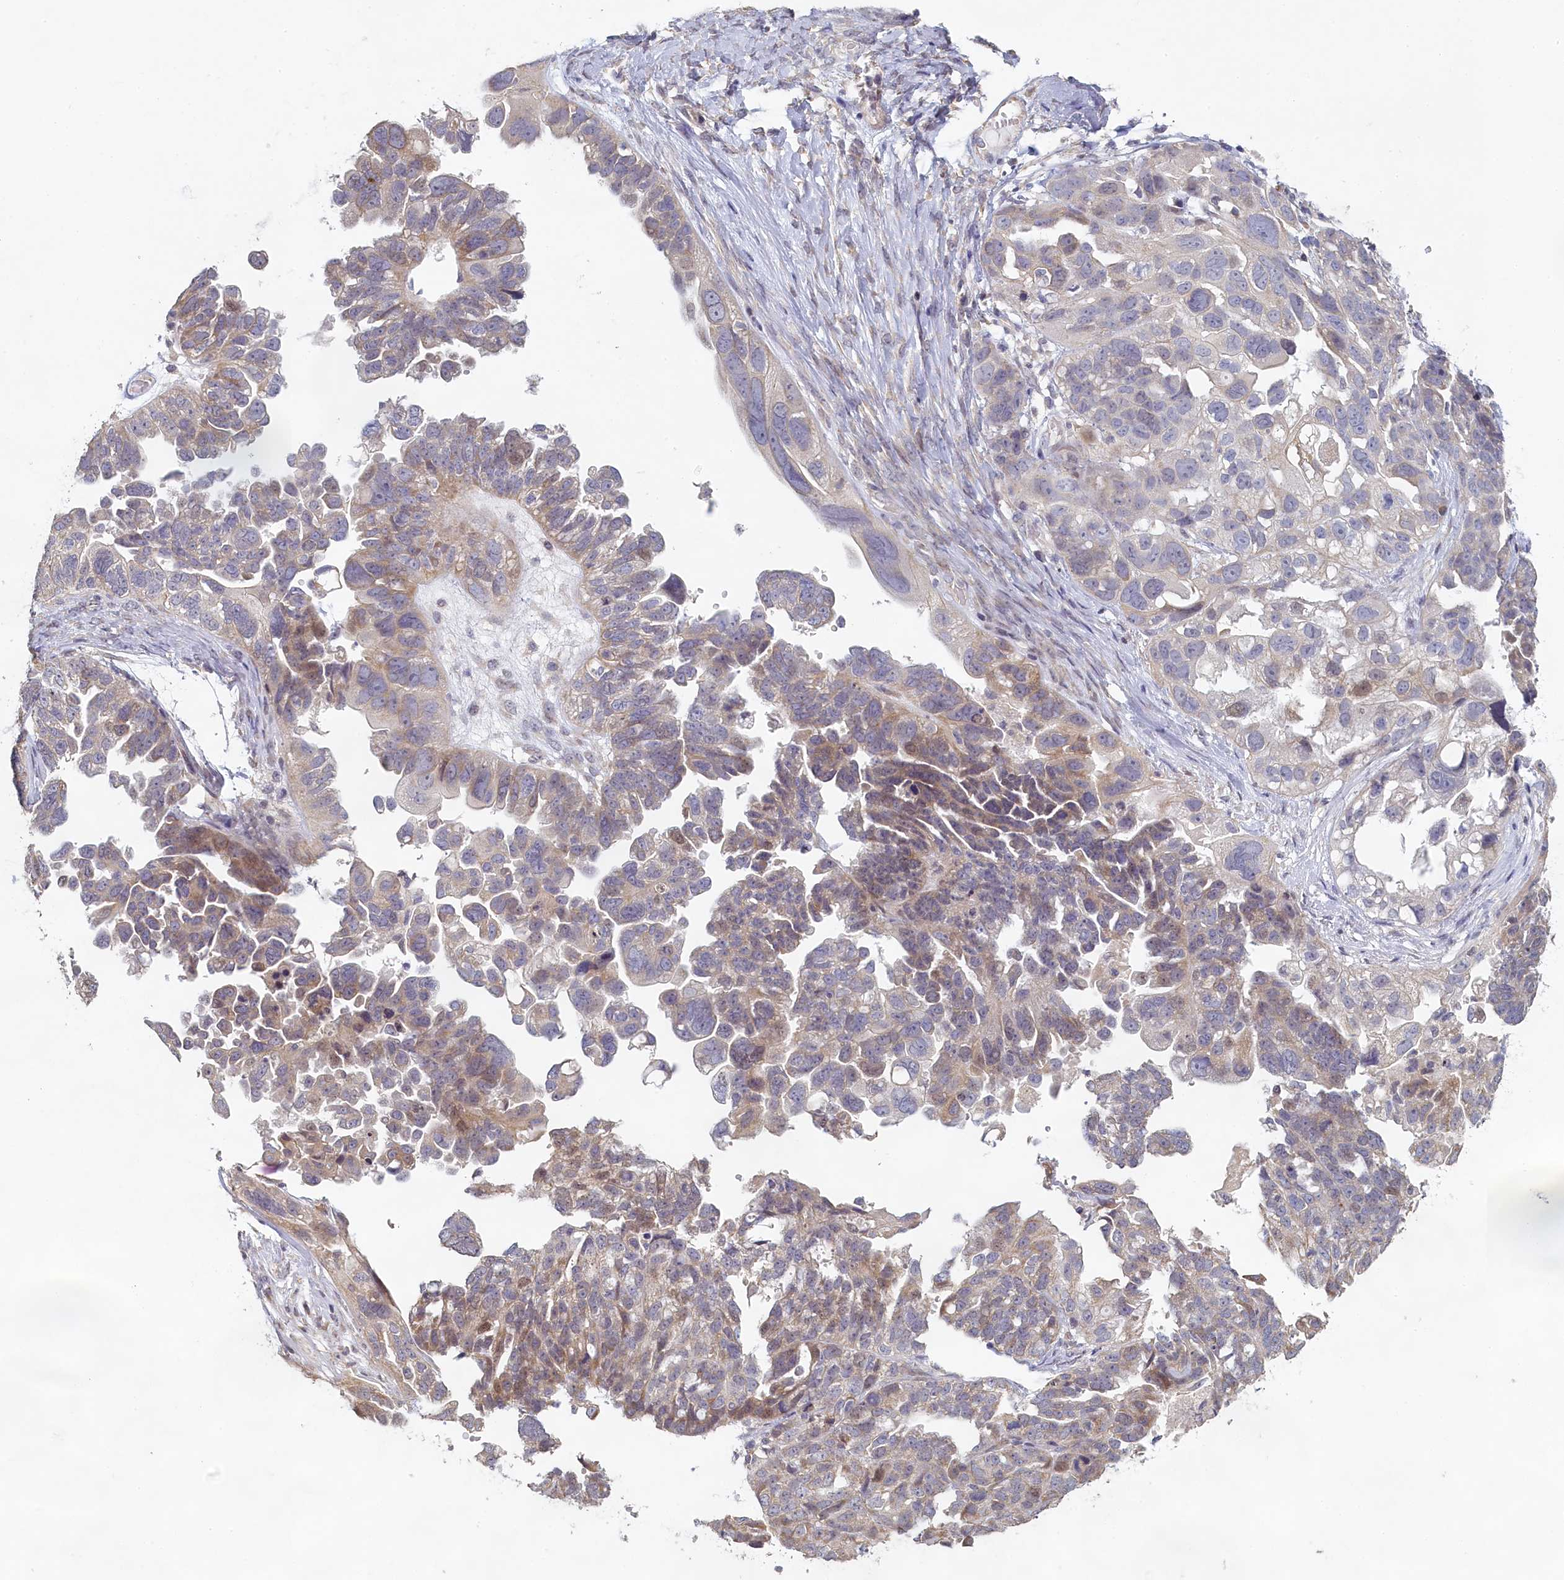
{"staining": {"intensity": "moderate", "quantity": "<25%", "location": "cytoplasmic/membranous"}, "tissue": "ovarian cancer", "cell_type": "Tumor cells", "image_type": "cancer", "snomed": [{"axis": "morphology", "description": "Cystadenocarcinoma, serous, NOS"}, {"axis": "topography", "description": "Ovary"}], "caption": "Immunohistochemistry of human ovarian cancer (serous cystadenocarcinoma) demonstrates low levels of moderate cytoplasmic/membranous expression in about <25% of tumor cells.", "gene": "DIXDC1", "patient": {"sex": "female", "age": 79}}